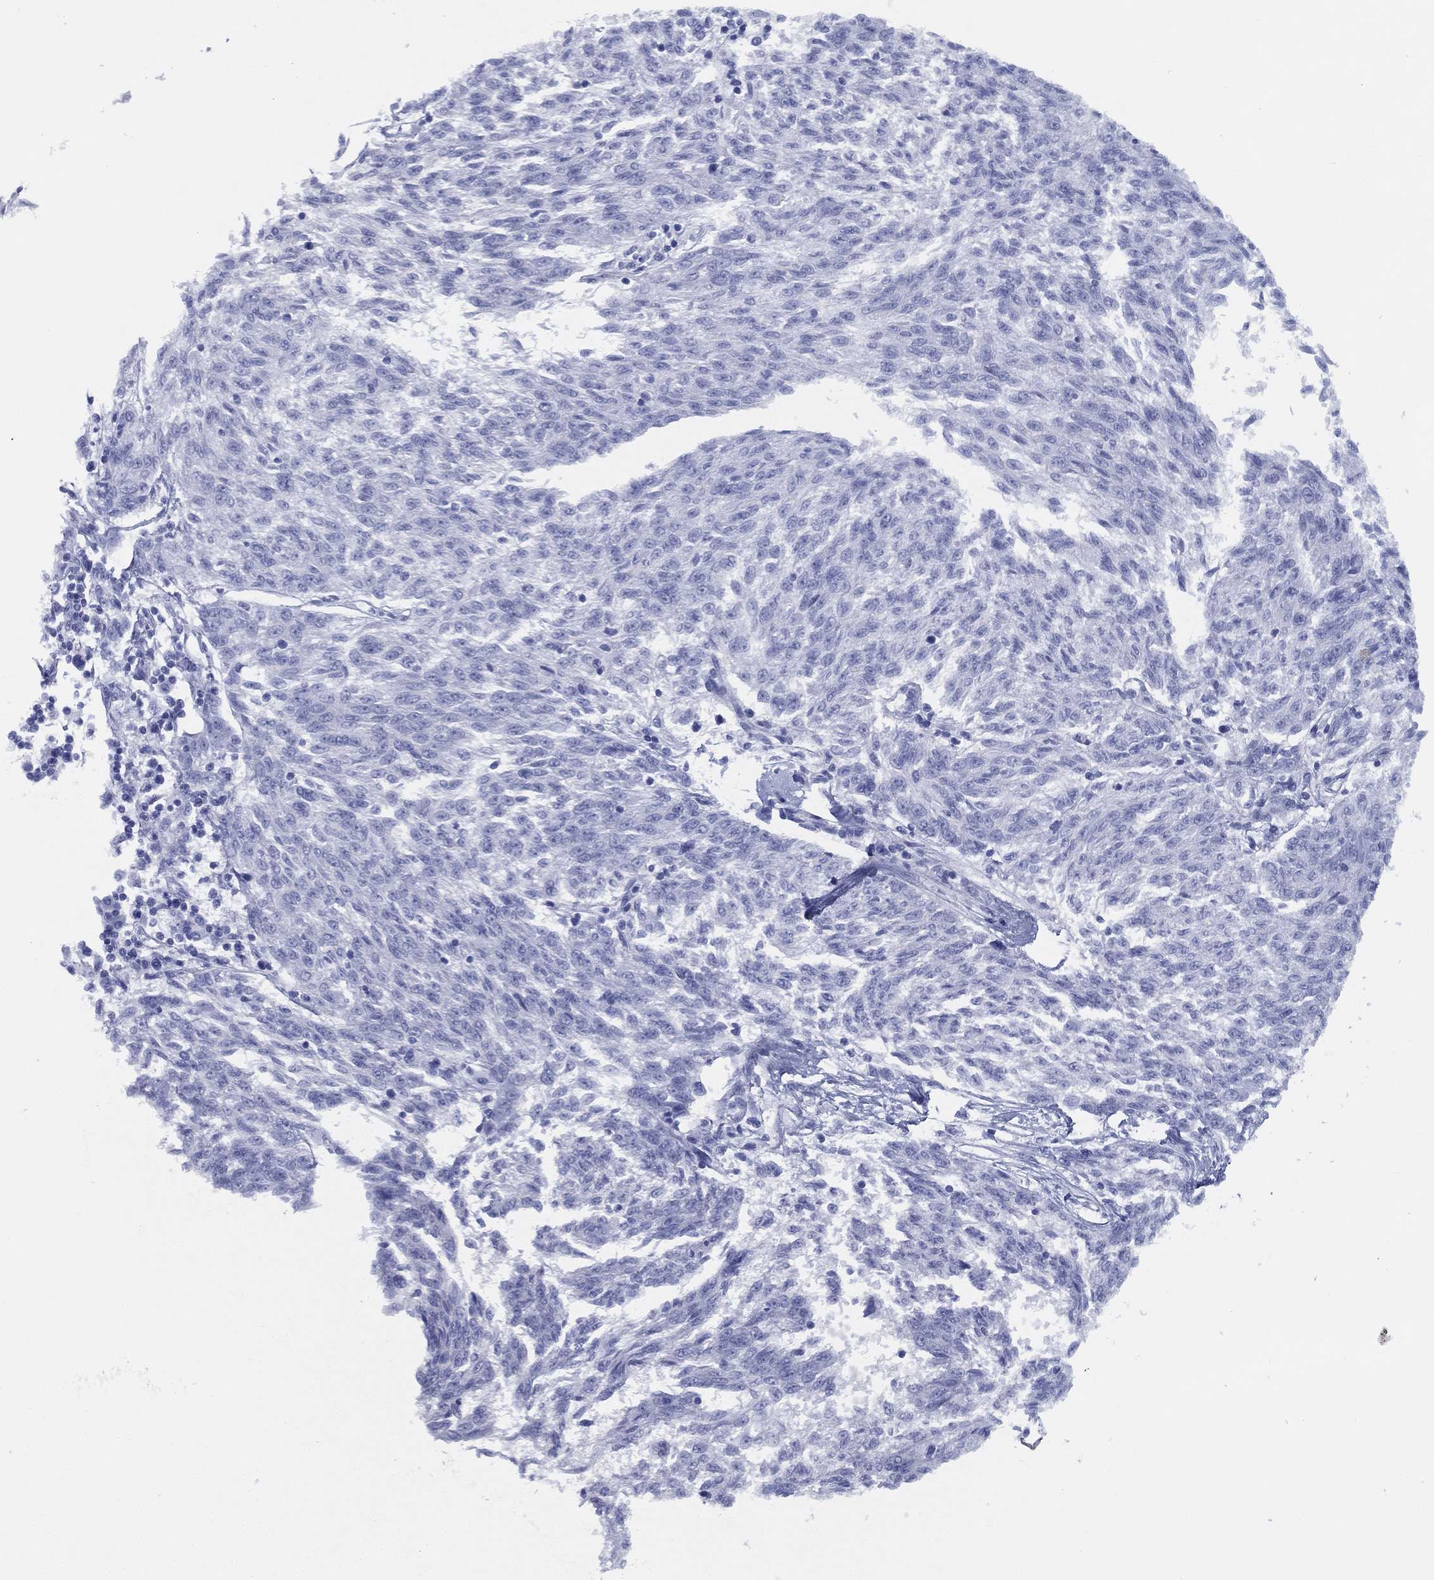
{"staining": {"intensity": "negative", "quantity": "none", "location": "none"}, "tissue": "melanoma", "cell_type": "Tumor cells", "image_type": "cancer", "snomed": [{"axis": "morphology", "description": "Malignant melanoma, NOS"}, {"axis": "topography", "description": "Skin"}], "caption": "This micrograph is of malignant melanoma stained with IHC to label a protein in brown with the nuclei are counter-stained blue. There is no staining in tumor cells. (Brightfield microscopy of DAB immunohistochemistry at high magnification).", "gene": "TMEM252", "patient": {"sex": "female", "age": 72}}